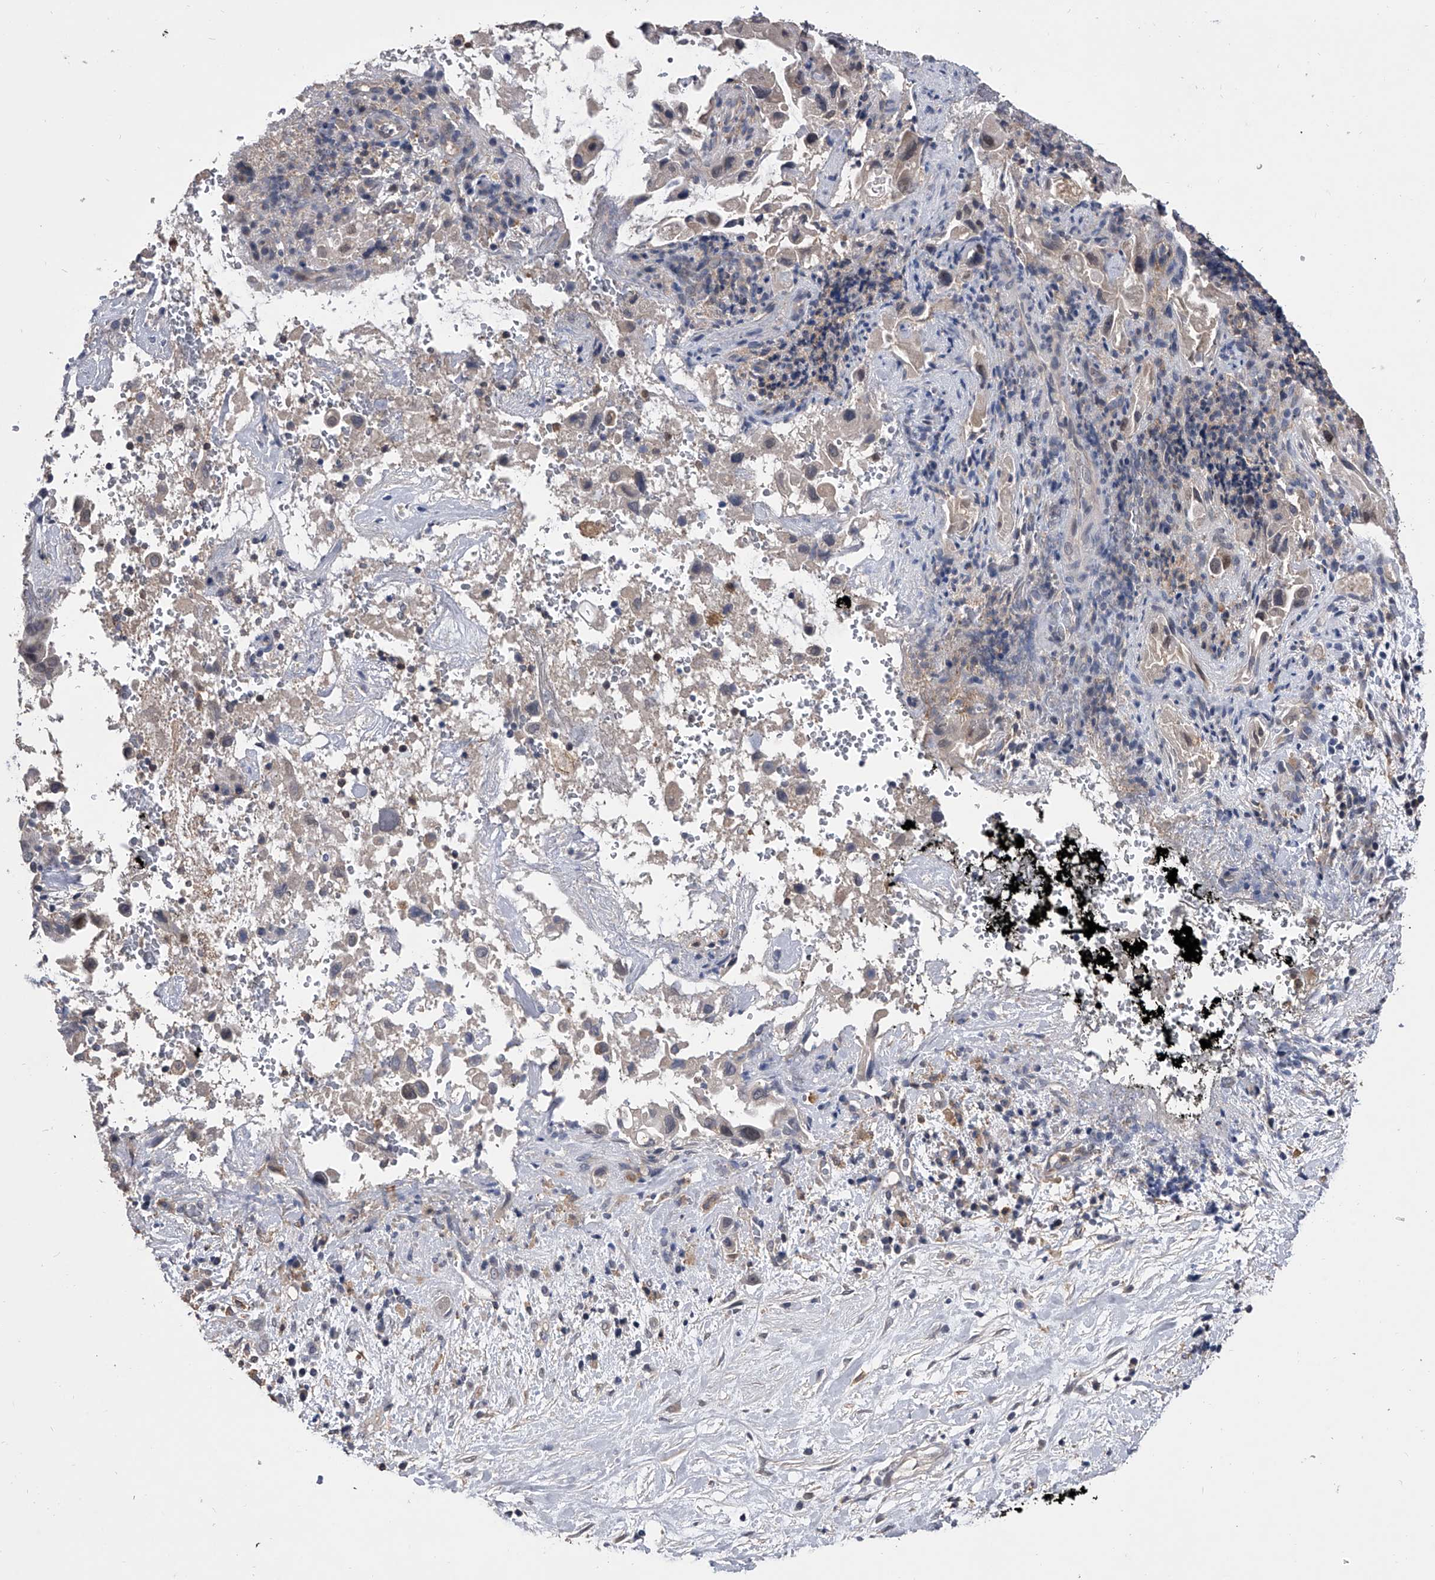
{"staining": {"intensity": "negative", "quantity": "none", "location": "none"}, "tissue": "pancreatic cancer", "cell_type": "Tumor cells", "image_type": "cancer", "snomed": [{"axis": "morphology", "description": "Inflammation, NOS"}, {"axis": "morphology", "description": "Adenocarcinoma, NOS"}, {"axis": "topography", "description": "Pancreas"}], "caption": "Tumor cells are negative for brown protein staining in adenocarcinoma (pancreatic). Brightfield microscopy of IHC stained with DAB (3,3'-diaminobenzidine) (brown) and hematoxylin (blue), captured at high magnification.", "gene": "MAP4K3", "patient": {"sex": "female", "age": 56}}